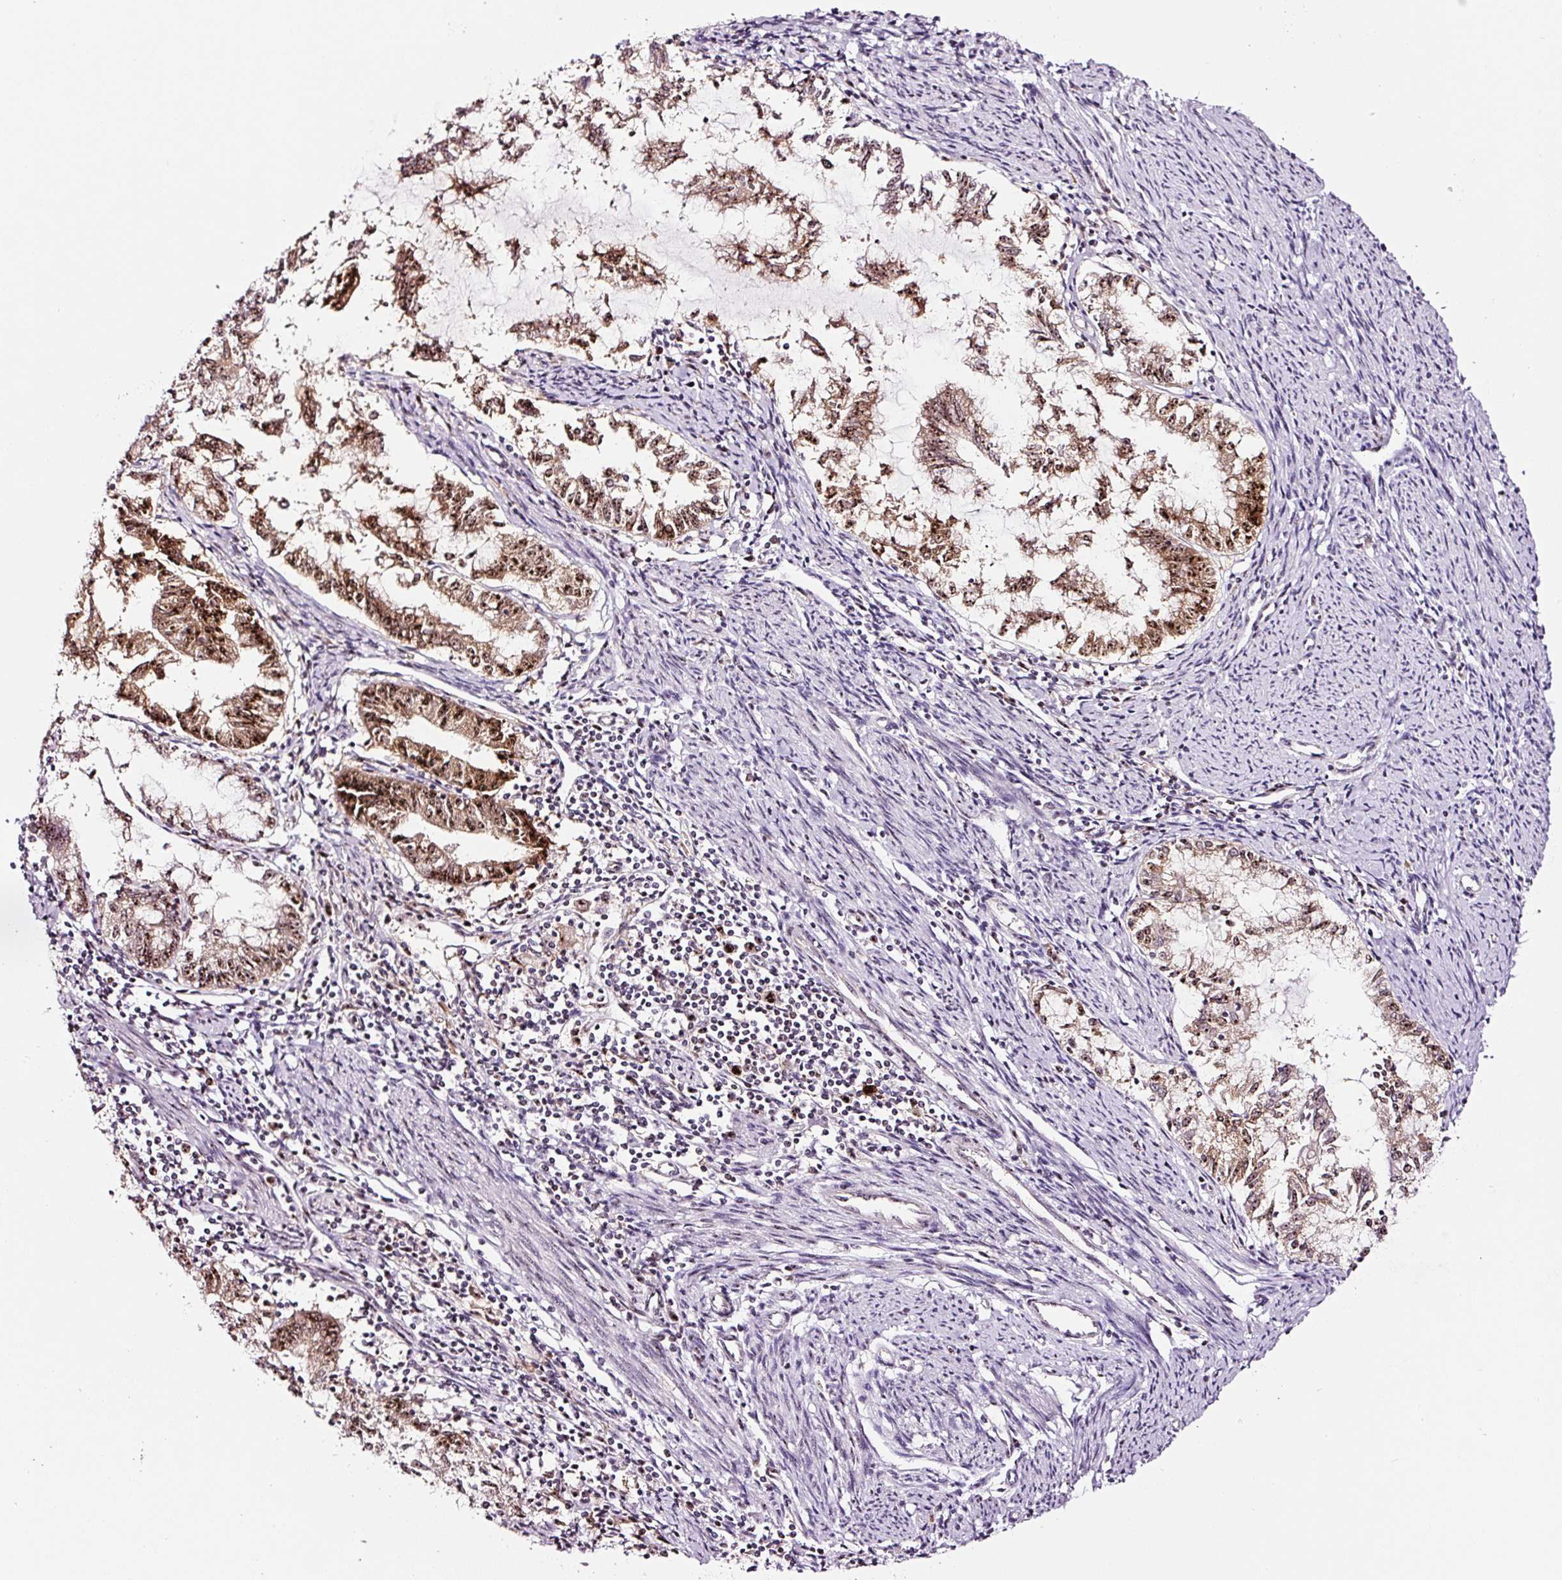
{"staining": {"intensity": "moderate", "quantity": ">75%", "location": "cytoplasmic/membranous,nuclear"}, "tissue": "endometrial cancer", "cell_type": "Tumor cells", "image_type": "cancer", "snomed": [{"axis": "morphology", "description": "Adenocarcinoma, NOS"}, {"axis": "topography", "description": "Endometrium"}], "caption": "This is a photomicrograph of immunohistochemistry staining of endometrial cancer (adenocarcinoma), which shows moderate staining in the cytoplasmic/membranous and nuclear of tumor cells.", "gene": "GNL3", "patient": {"sex": "female", "age": 79}}